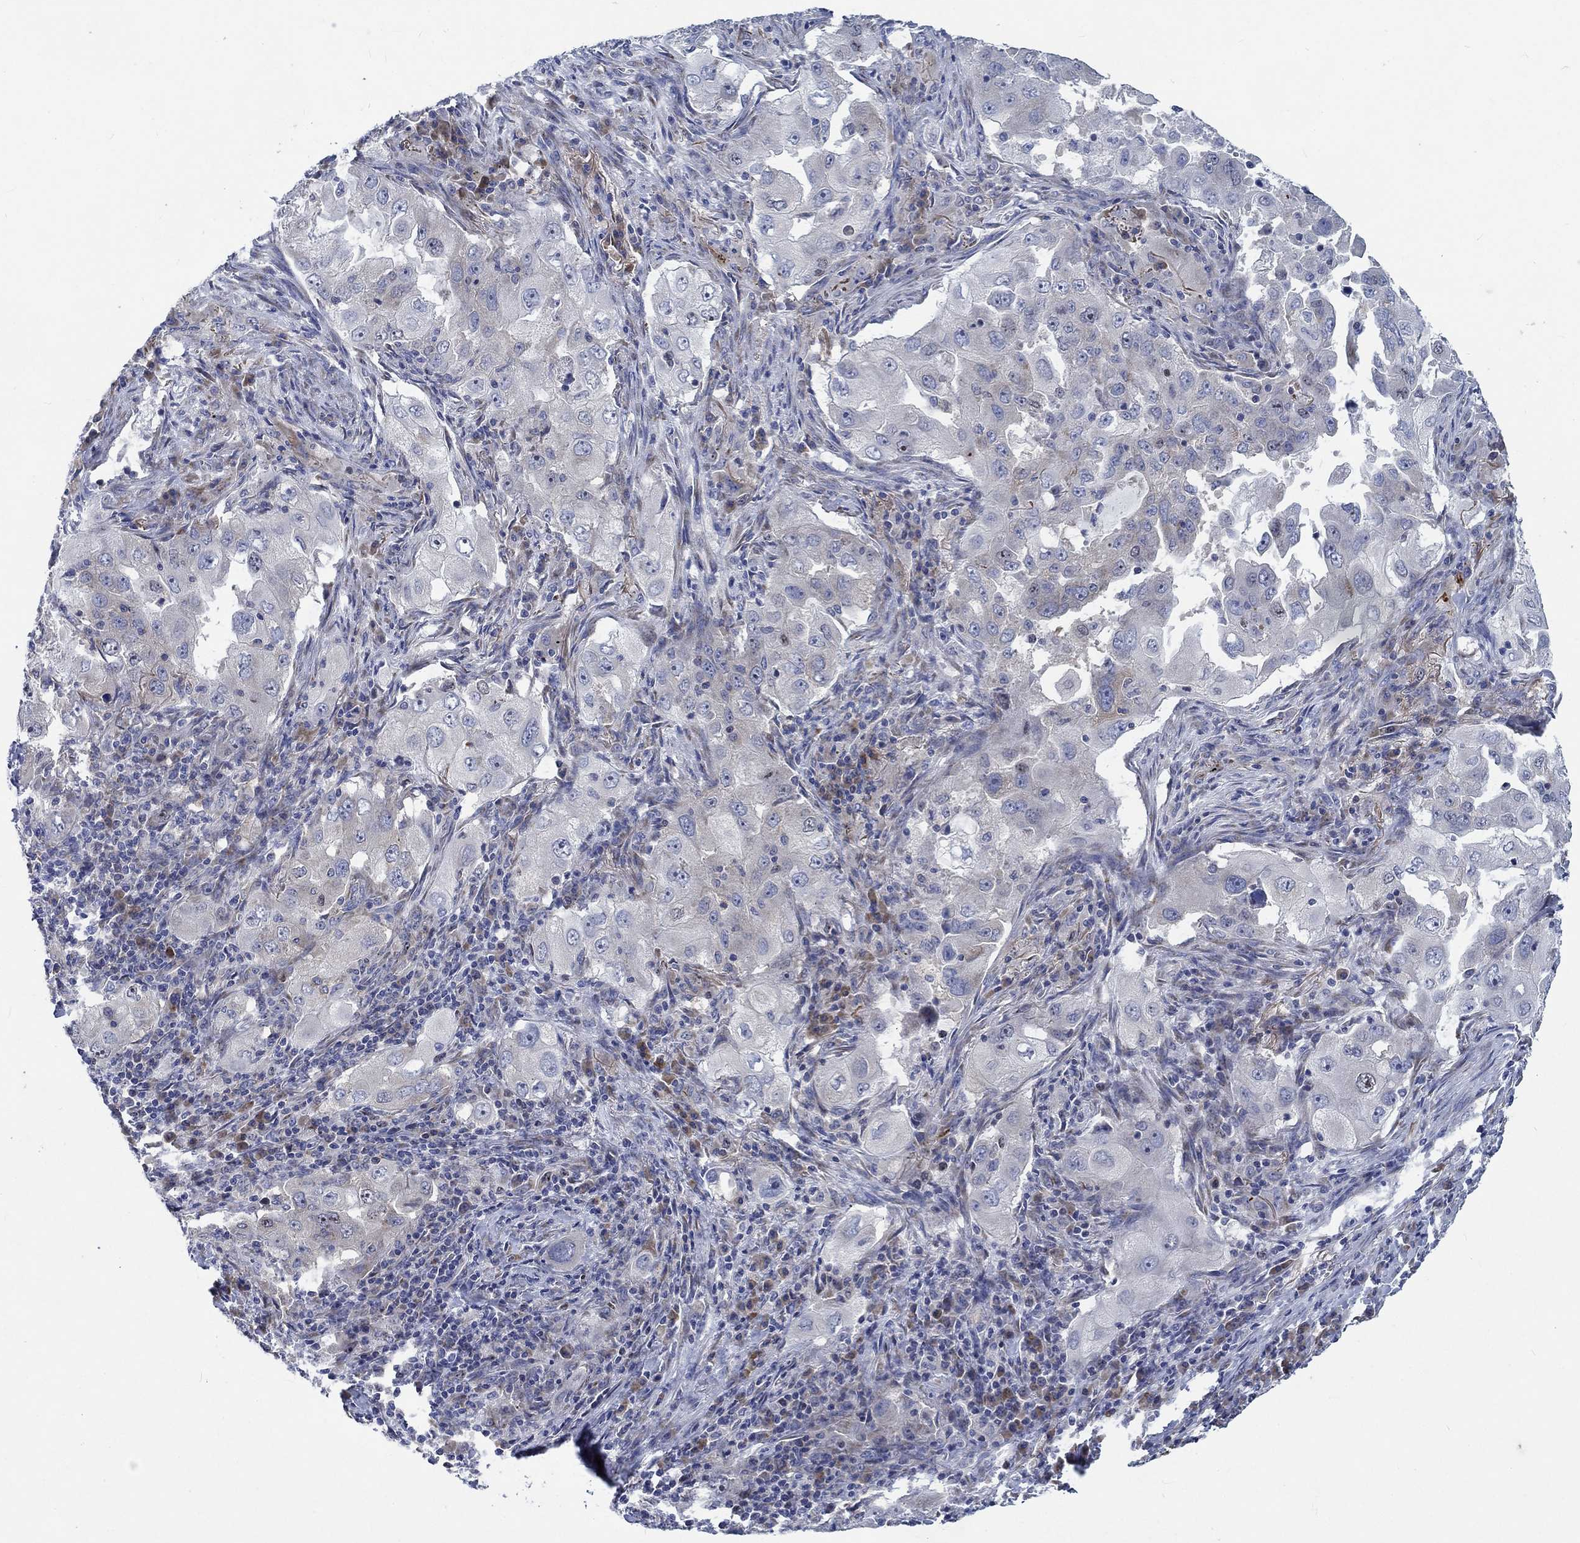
{"staining": {"intensity": "negative", "quantity": "none", "location": "none"}, "tissue": "lung cancer", "cell_type": "Tumor cells", "image_type": "cancer", "snomed": [{"axis": "morphology", "description": "Adenocarcinoma, NOS"}, {"axis": "topography", "description": "Lung"}], "caption": "Lung cancer (adenocarcinoma) stained for a protein using IHC exhibits no positivity tumor cells.", "gene": "MMP24", "patient": {"sex": "female", "age": 61}}